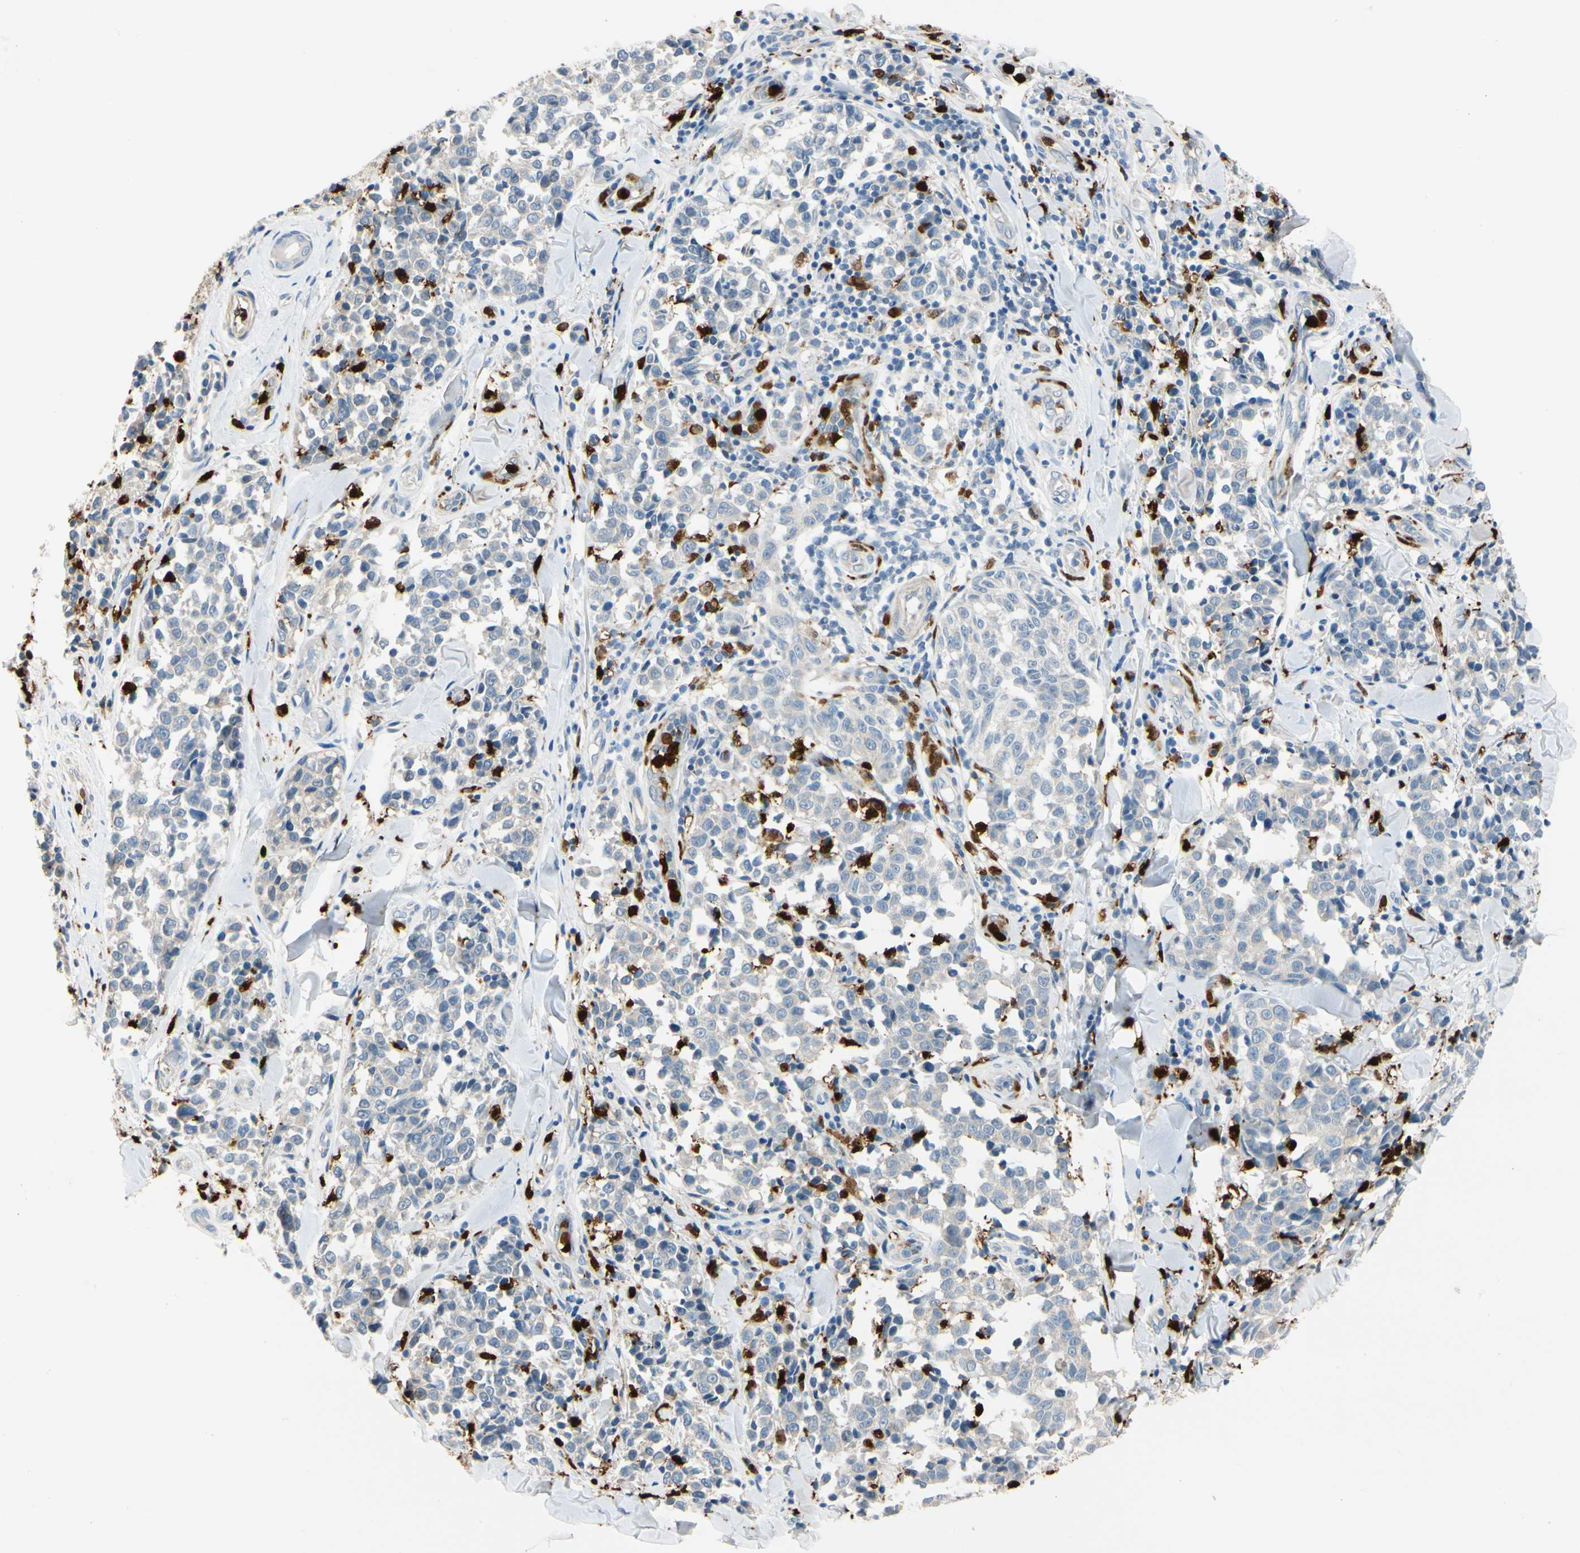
{"staining": {"intensity": "negative", "quantity": "none", "location": "none"}, "tissue": "melanoma", "cell_type": "Tumor cells", "image_type": "cancer", "snomed": [{"axis": "morphology", "description": "Malignant melanoma, NOS"}, {"axis": "topography", "description": "Skin"}], "caption": "Photomicrograph shows no significant protein staining in tumor cells of malignant melanoma.", "gene": "TRAF5", "patient": {"sex": "female", "age": 64}}